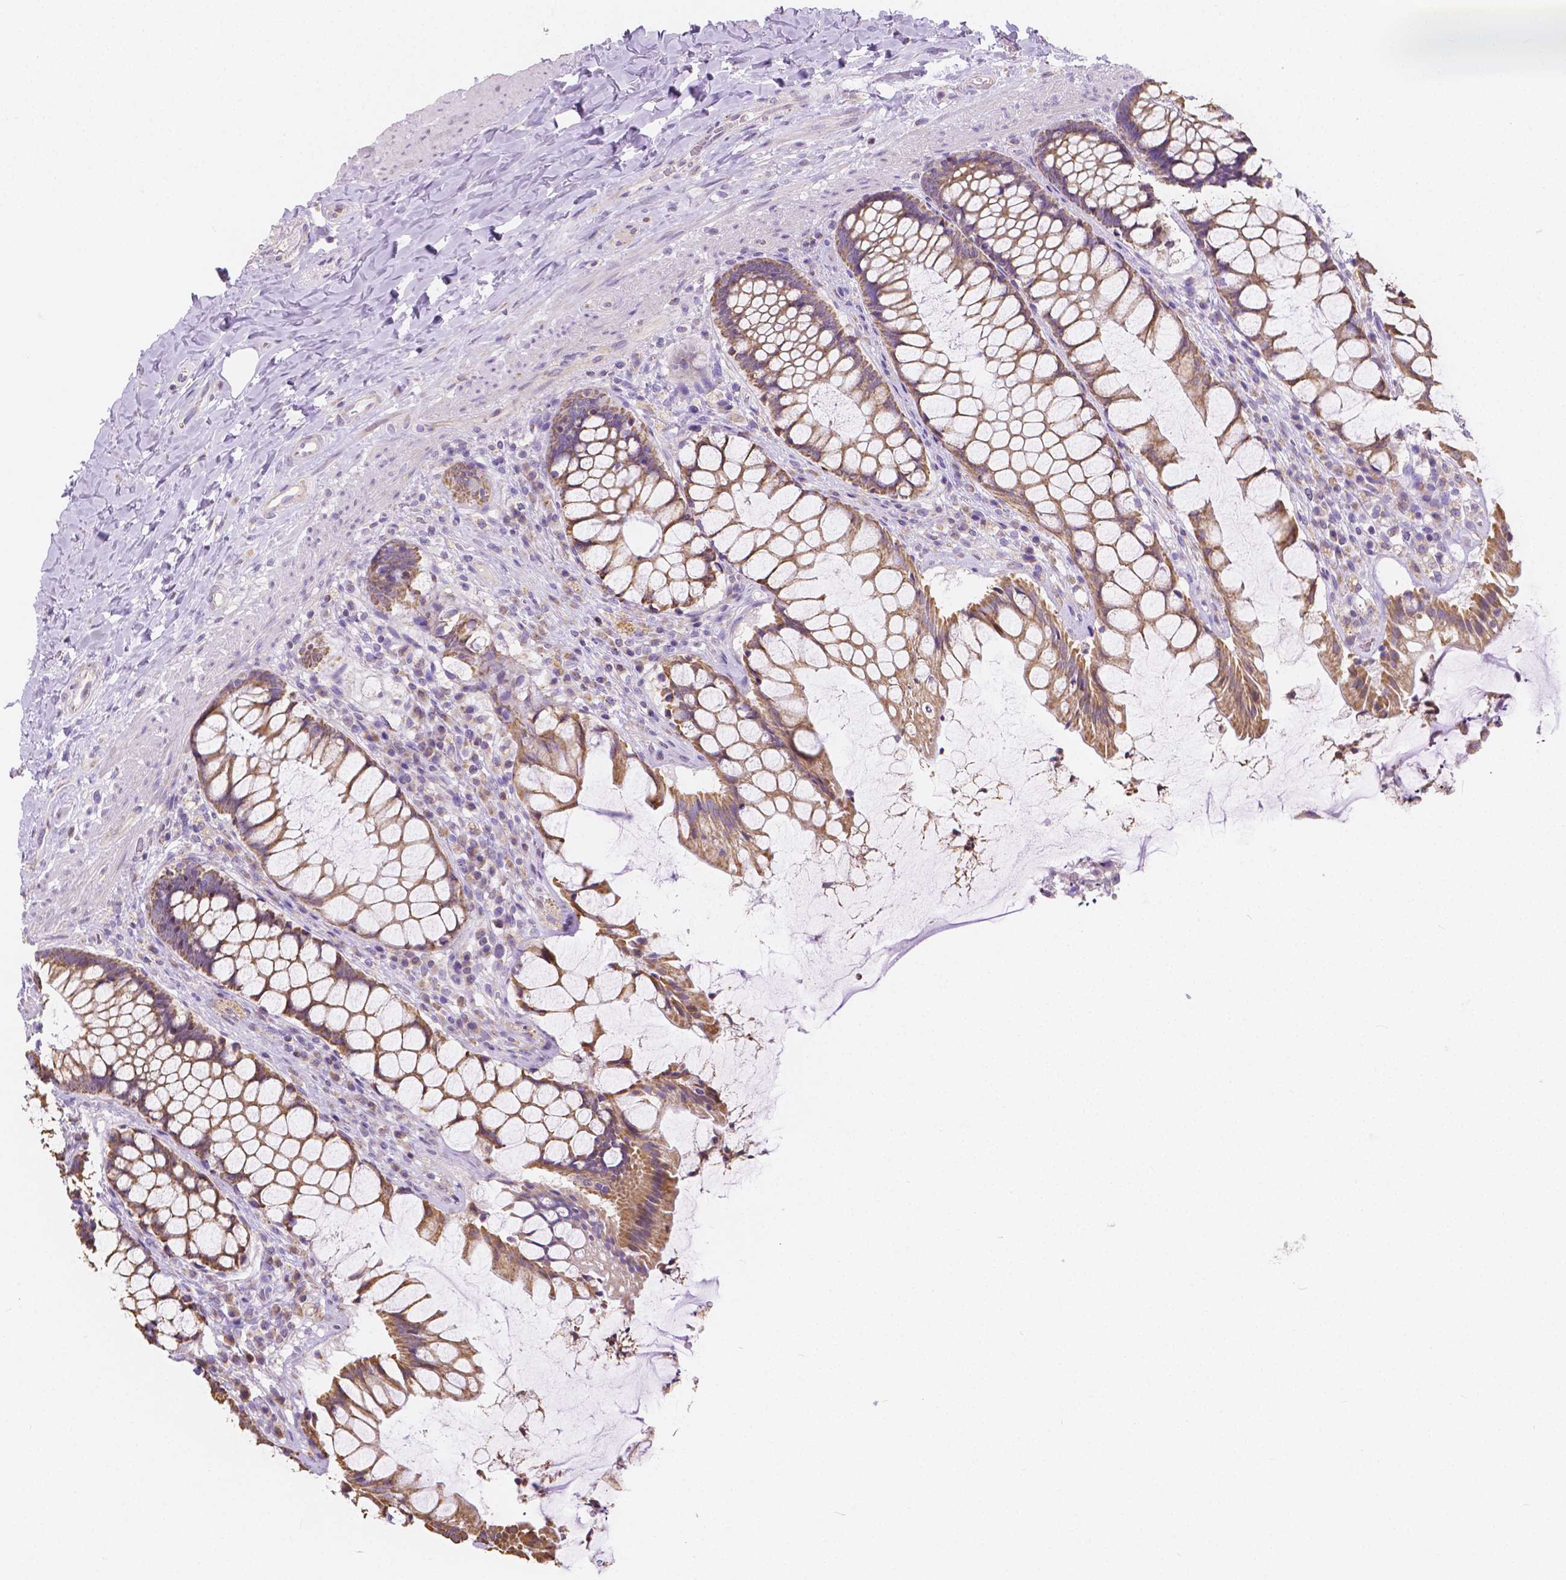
{"staining": {"intensity": "moderate", "quantity": ">75%", "location": "cytoplasmic/membranous"}, "tissue": "rectum", "cell_type": "Glandular cells", "image_type": "normal", "snomed": [{"axis": "morphology", "description": "Normal tissue, NOS"}, {"axis": "topography", "description": "Rectum"}], "caption": "Protein positivity by immunohistochemistry demonstrates moderate cytoplasmic/membranous positivity in about >75% of glandular cells in unremarkable rectum. The staining is performed using DAB brown chromogen to label protein expression. The nuclei are counter-stained blue using hematoxylin.", "gene": "TMEM130", "patient": {"sex": "female", "age": 58}}